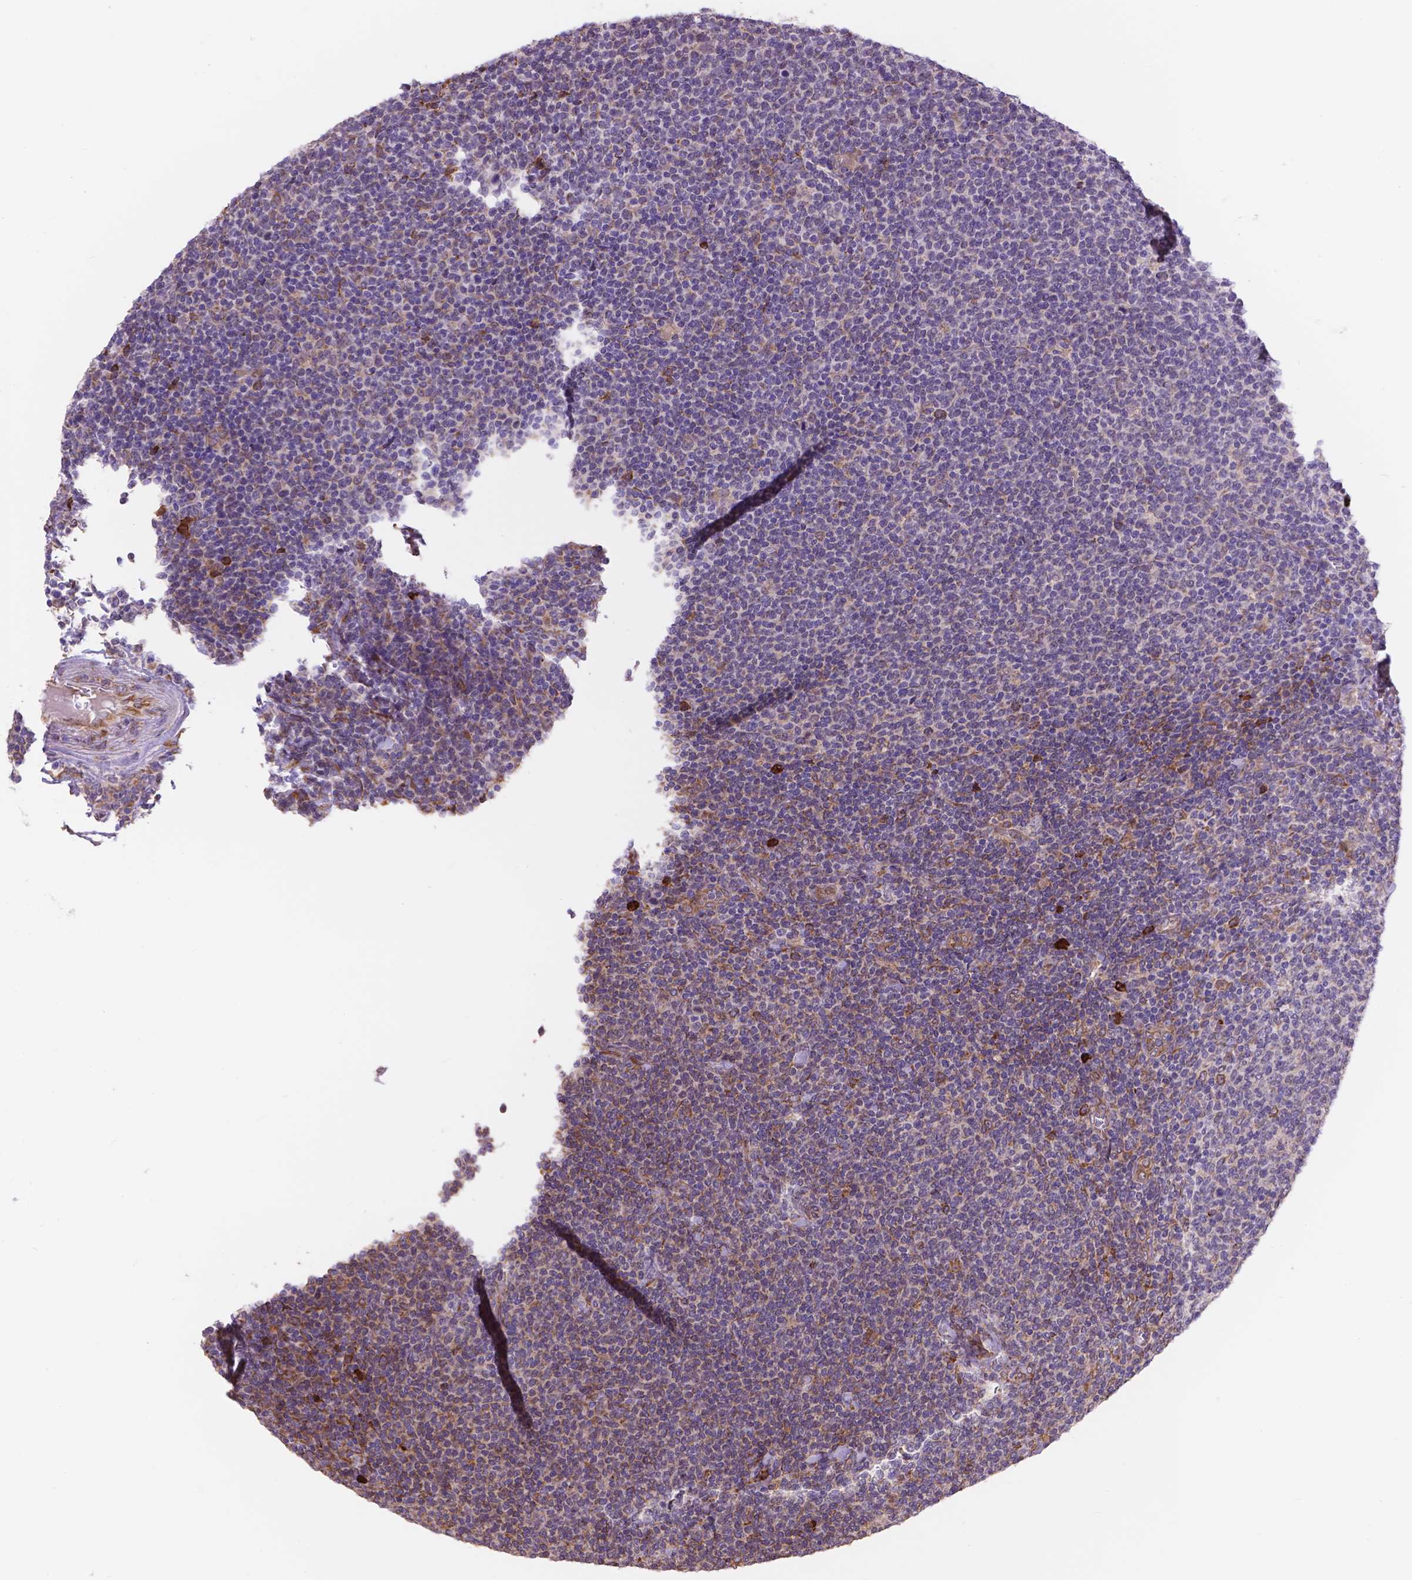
{"staining": {"intensity": "negative", "quantity": "none", "location": "none"}, "tissue": "lymphoma", "cell_type": "Tumor cells", "image_type": "cancer", "snomed": [{"axis": "morphology", "description": "Malignant lymphoma, non-Hodgkin's type, Low grade"}, {"axis": "topography", "description": "Lymph node"}], "caption": "This photomicrograph is of malignant lymphoma, non-Hodgkin's type (low-grade) stained with immunohistochemistry (IHC) to label a protein in brown with the nuclei are counter-stained blue. There is no staining in tumor cells. The staining was performed using DAB (3,3'-diaminobenzidine) to visualize the protein expression in brown, while the nuclei were stained in blue with hematoxylin (Magnification: 20x).", "gene": "IPO11", "patient": {"sex": "male", "age": 52}}